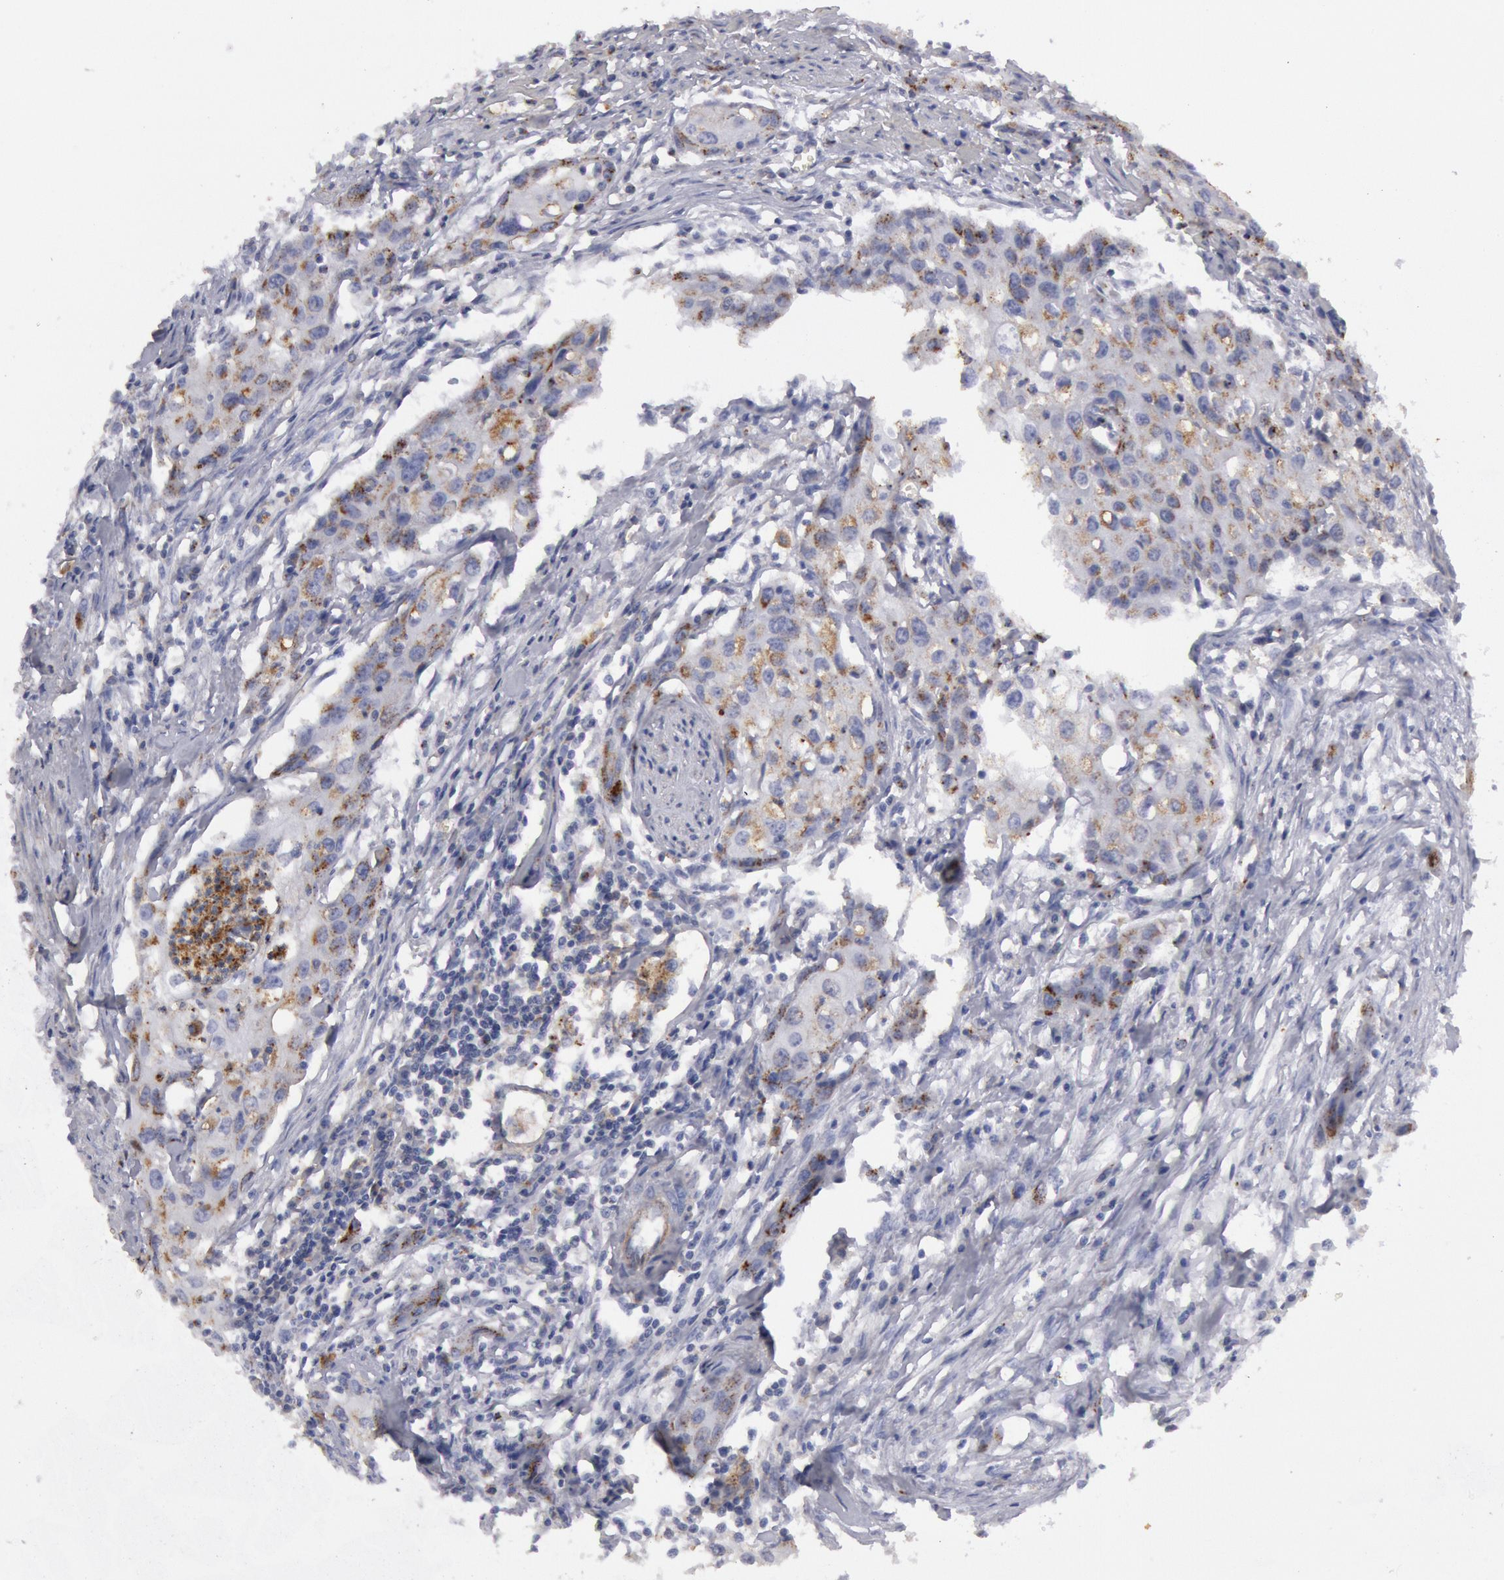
{"staining": {"intensity": "negative", "quantity": "none", "location": "none"}, "tissue": "urothelial cancer", "cell_type": "Tumor cells", "image_type": "cancer", "snomed": [{"axis": "morphology", "description": "Urothelial carcinoma, High grade"}, {"axis": "topography", "description": "Urinary bladder"}], "caption": "This is an immunohistochemistry image of human high-grade urothelial carcinoma. There is no staining in tumor cells.", "gene": "FLOT1", "patient": {"sex": "male", "age": 54}}